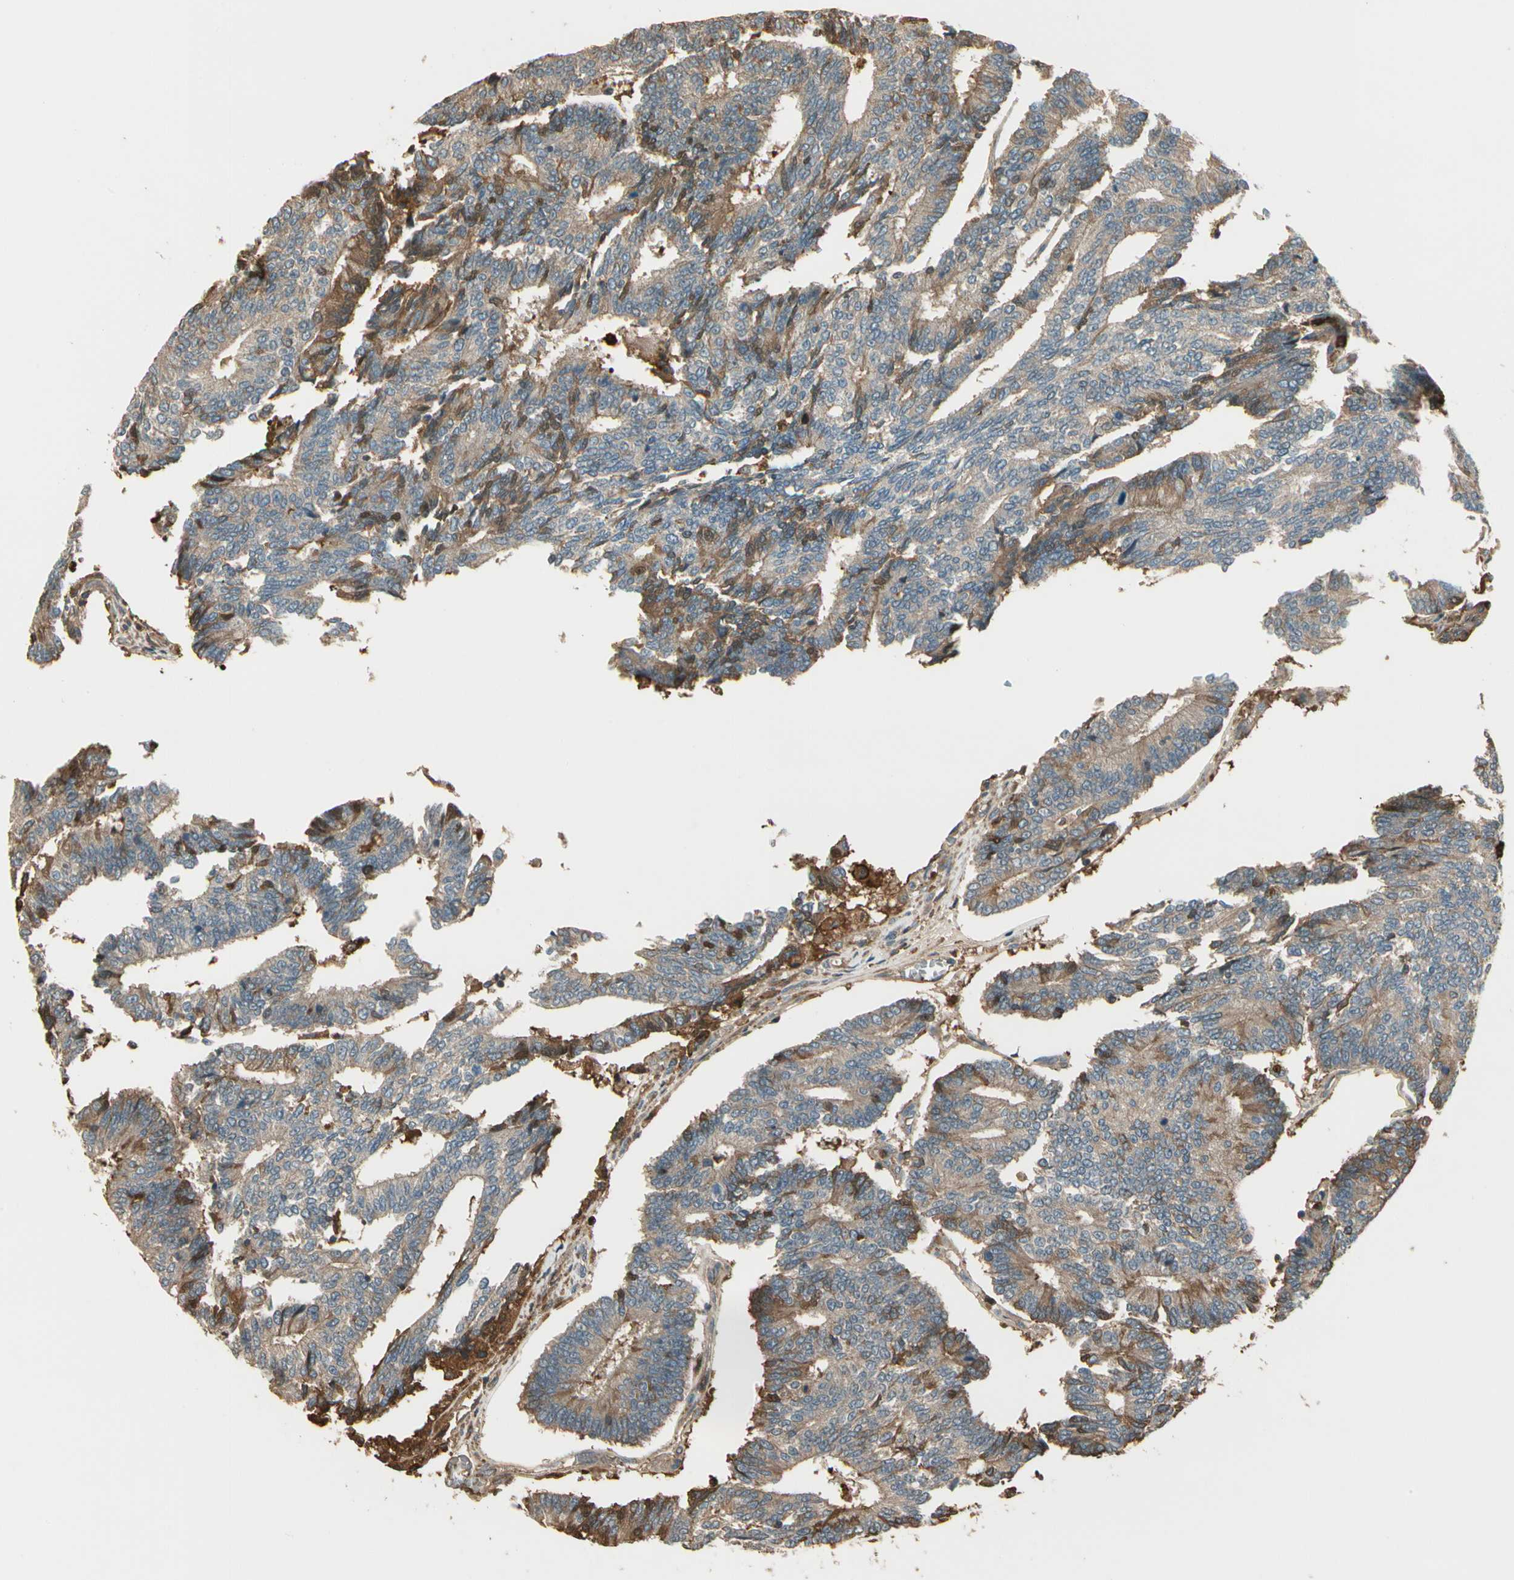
{"staining": {"intensity": "weak", "quantity": ">75%", "location": "cytoplasmic/membranous"}, "tissue": "prostate cancer", "cell_type": "Tumor cells", "image_type": "cancer", "snomed": [{"axis": "morphology", "description": "Adenocarcinoma, High grade"}, {"axis": "topography", "description": "Prostate"}], "caption": "Weak cytoplasmic/membranous positivity is identified in approximately >75% of tumor cells in prostate cancer.", "gene": "STX11", "patient": {"sex": "male", "age": 55}}